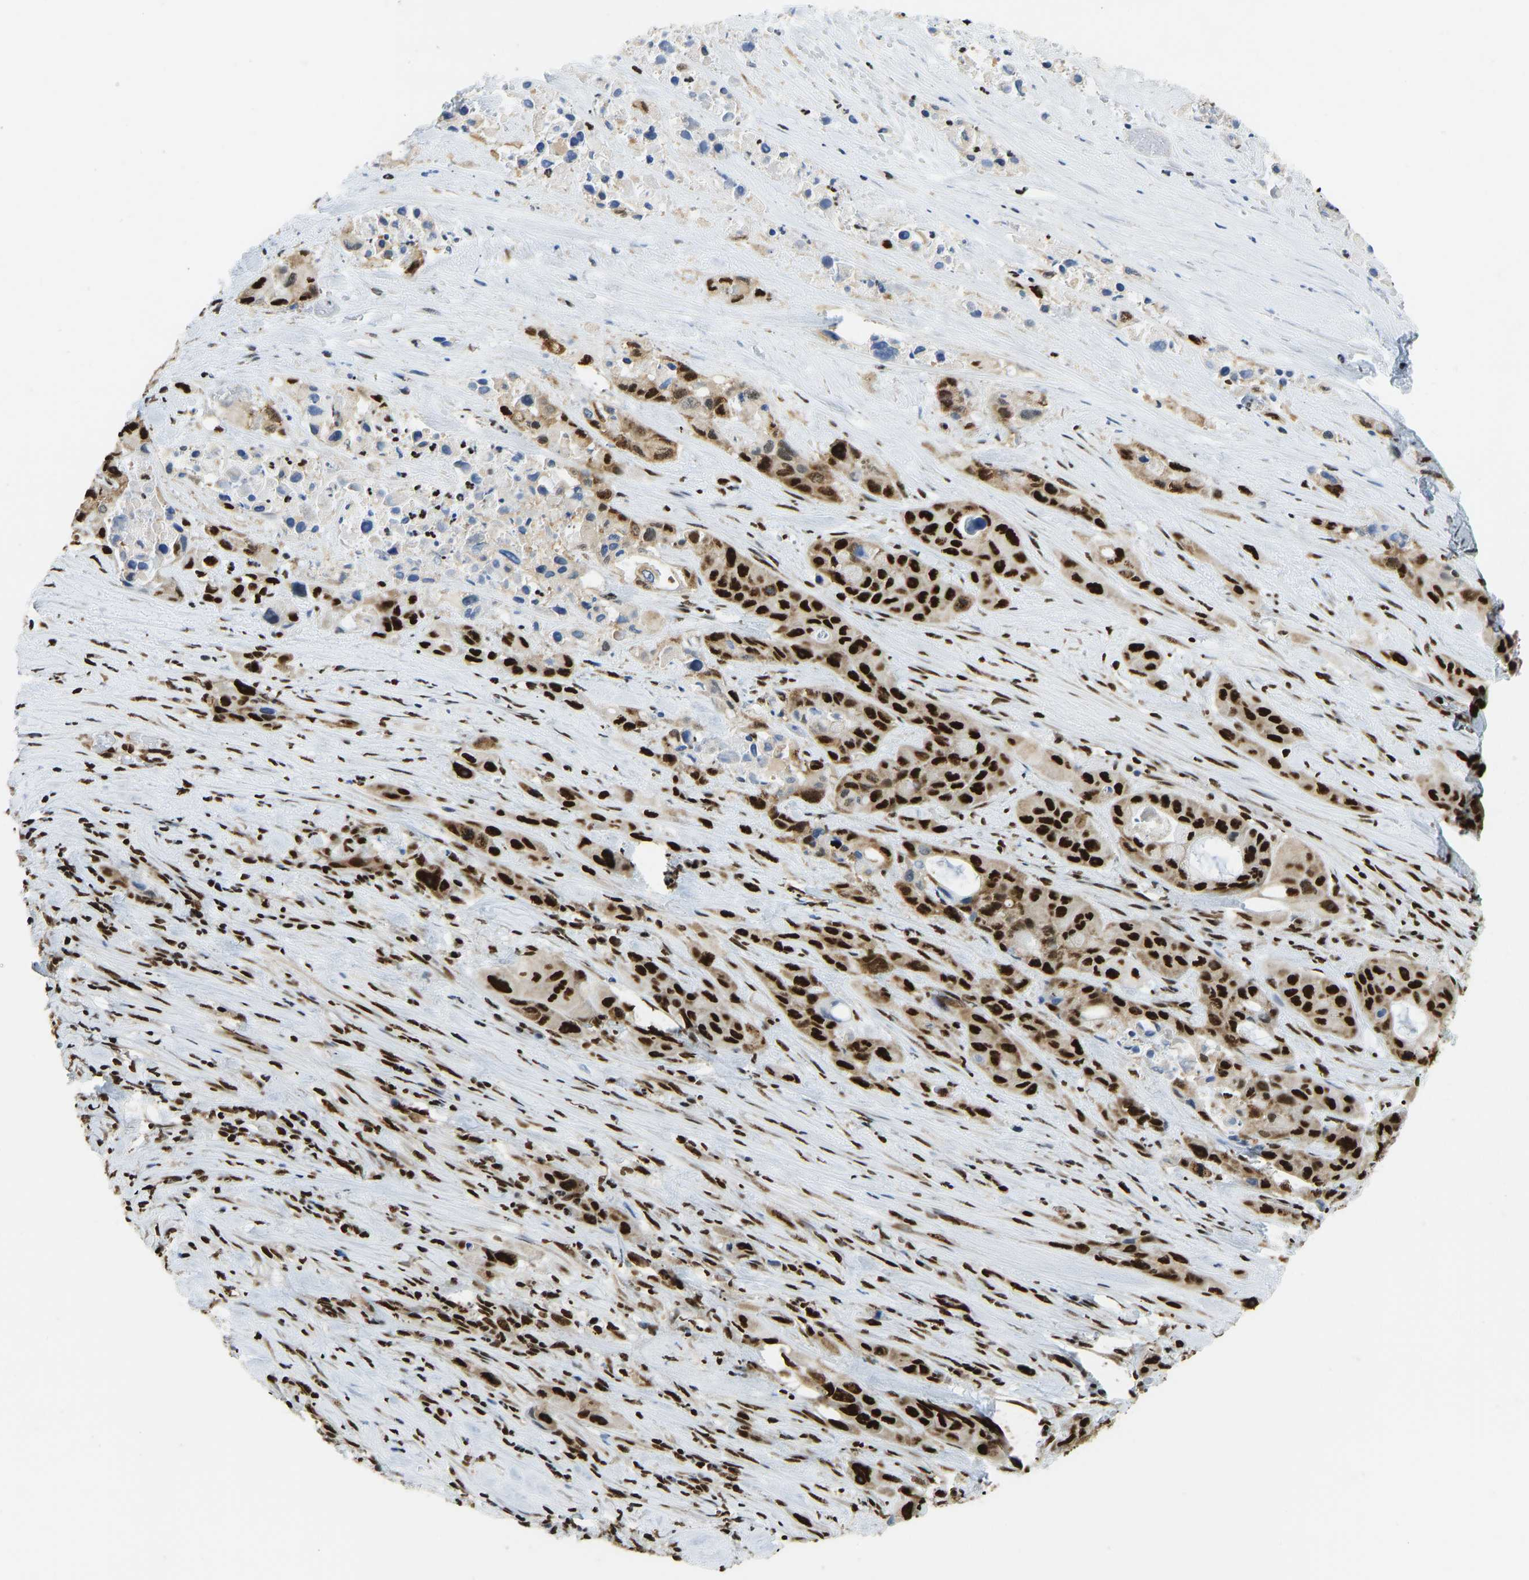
{"staining": {"intensity": "strong", "quantity": ">75%", "location": "nuclear"}, "tissue": "pancreatic cancer", "cell_type": "Tumor cells", "image_type": "cancer", "snomed": [{"axis": "morphology", "description": "Adenocarcinoma, NOS"}, {"axis": "topography", "description": "Pancreas"}], "caption": "Protein staining of pancreatic adenocarcinoma tissue shows strong nuclear staining in approximately >75% of tumor cells. Immunohistochemistry (ihc) stains the protein of interest in brown and the nuclei are stained blue.", "gene": "ZSCAN20", "patient": {"sex": "male", "age": 53}}